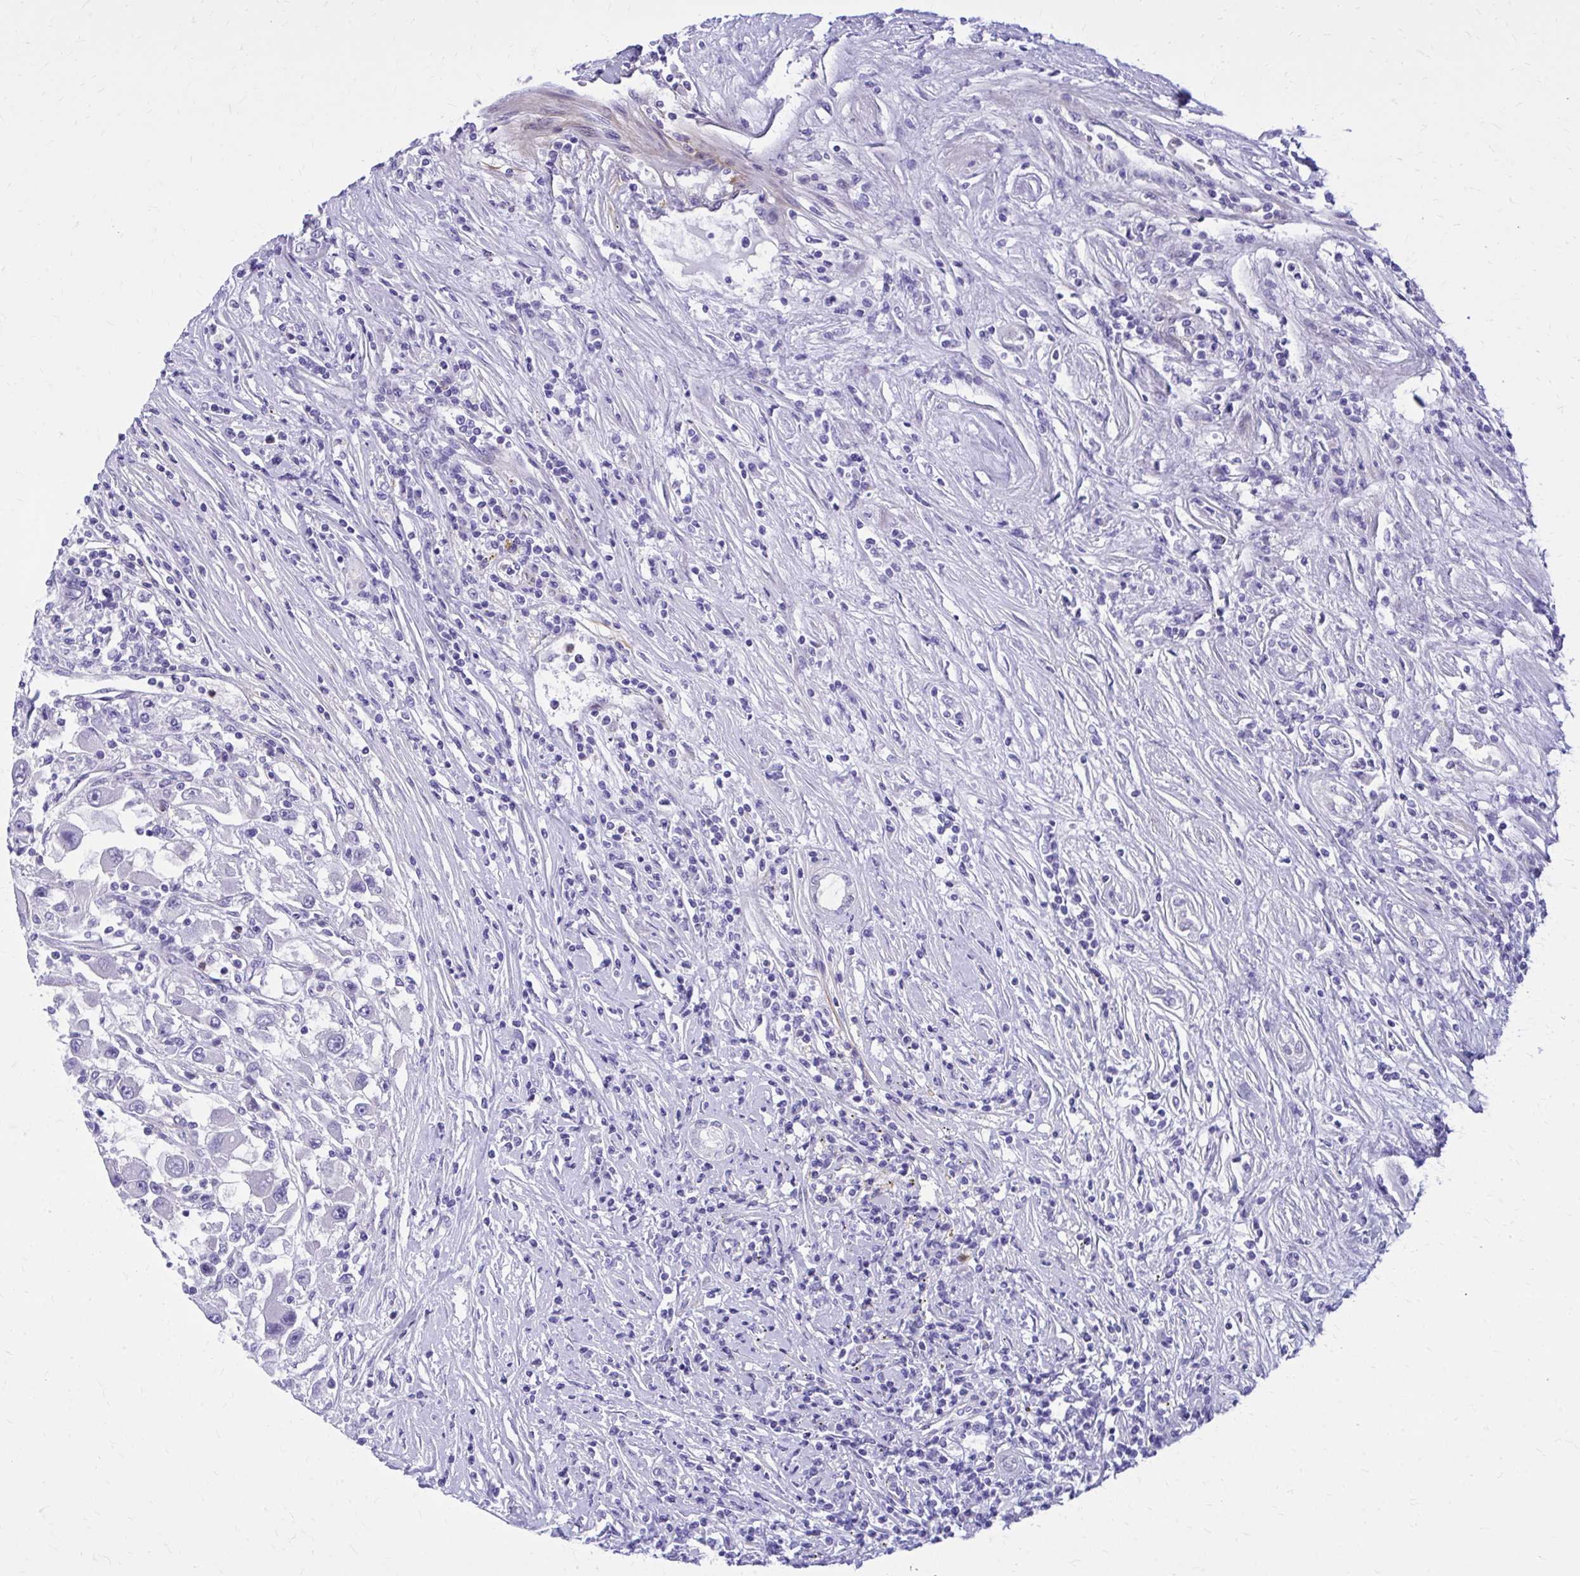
{"staining": {"intensity": "negative", "quantity": "none", "location": "none"}, "tissue": "renal cancer", "cell_type": "Tumor cells", "image_type": "cancer", "snomed": [{"axis": "morphology", "description": "Adenocarcinoma, NOS"}, {"axis": "topography", "description": "Kidney"}], "caption": "The micrograph displays no staining of tumor cells in adenocarcinoma (renal). Brightfield microscopy of IHC stained with DAB (3,3'-diaminobenzidine) (brown) and hematoxylin (blue), captured at high magnification.", "gene": "ADAMTSL1", "patient": {"sex": "female", "age": 67}}